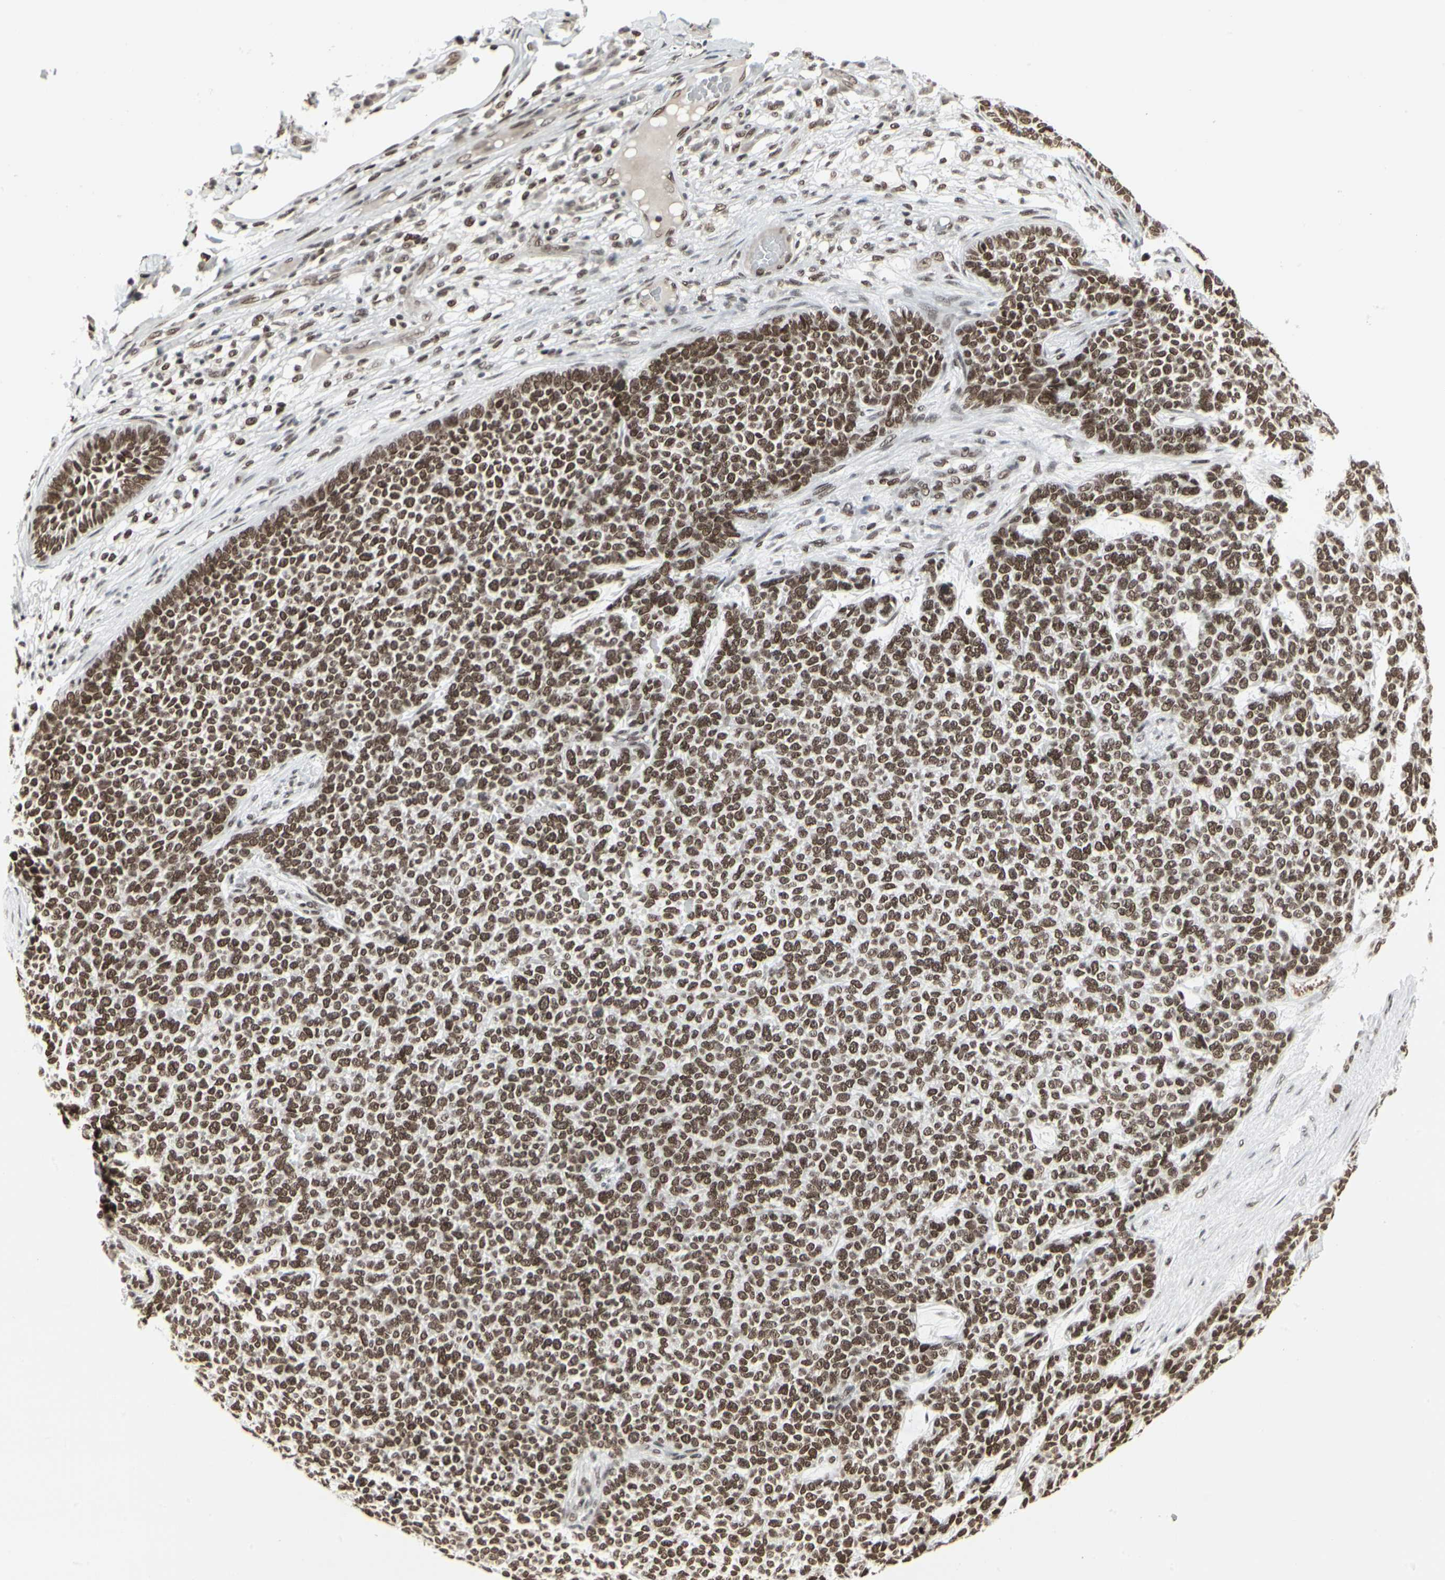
{"staining": {"intensity": "strong", "quantity": ">75%", "location": "nuclear"}, "tissue": "skin cancer", "cell_type": "Tumor cells", "image_type": "cancer", "snomed": [{"axis": "morphology", "description": "Basal cell carcinoma"}, {"axis": "topography", "description": "Skin"}], "caption": "Skin basal cell carcinoma stained with a brown dye exhibits strong nuclear positive positivity in about >75% of tumor cells.", "gene": "HMG20A", "patient": {"sex": "female", "age": 84}}